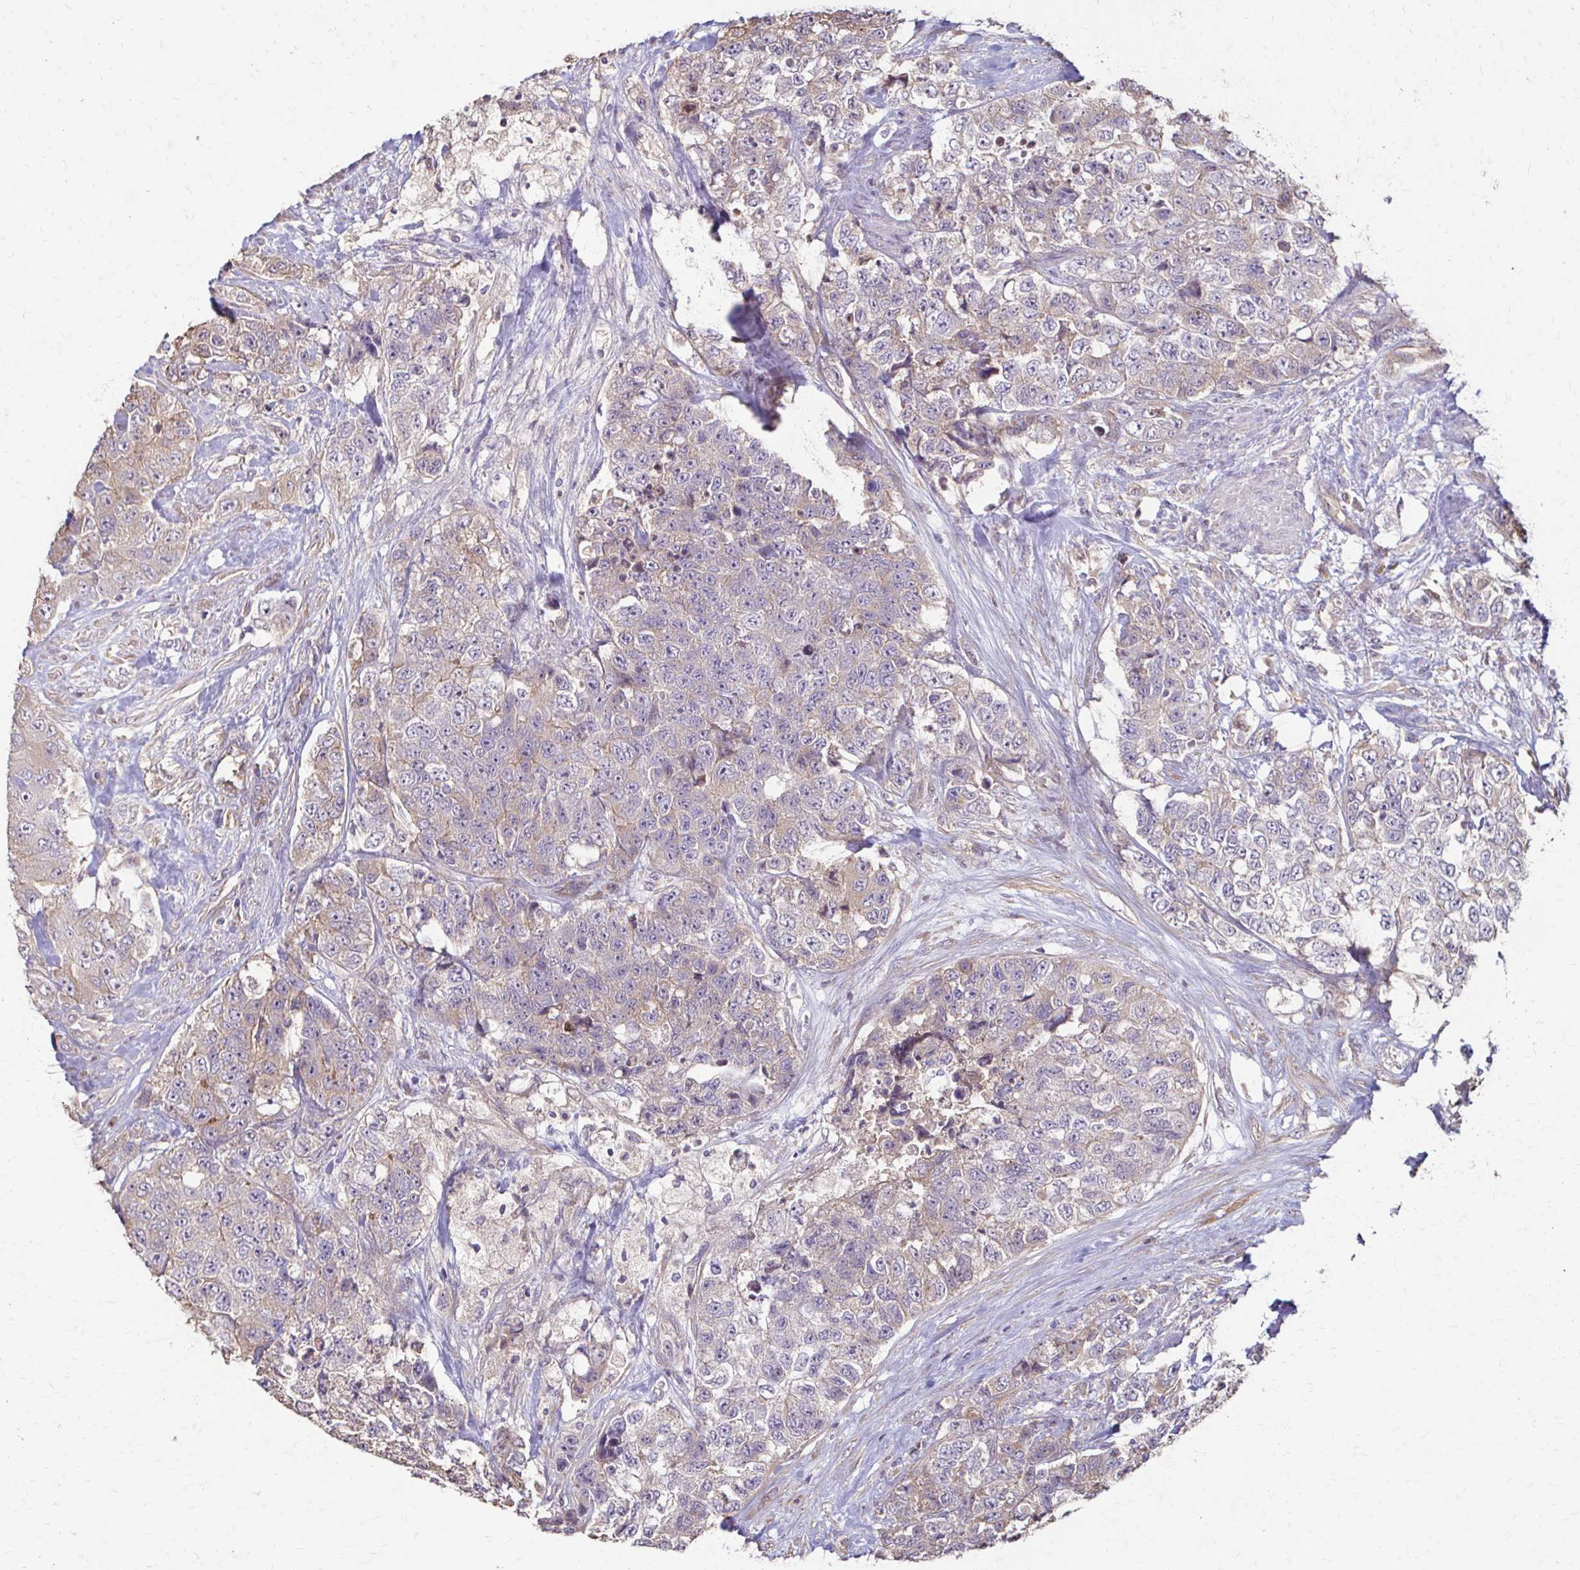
{"staining": {"intensity": "weak", "quantity": ">75%", "location": "cytoplasmic/membranous"}, "tissue": "urothelial cancer", "cell_type": "Tumor cells", "image_type": "cancer", "snomed": [{"axis": "morphology", "description": "Urothelial carcinoma, High grade"}, {"axis": "topography", "description": "Urinary bladder"}], "caption": "Tumor cells demonstrate low levels of weak cytoplasmic/membranous positivity in approximately >75% of cells in human urothelial cancer.", "gene": "IL18BP", "patient": {"sex": "female", "age": 78}}